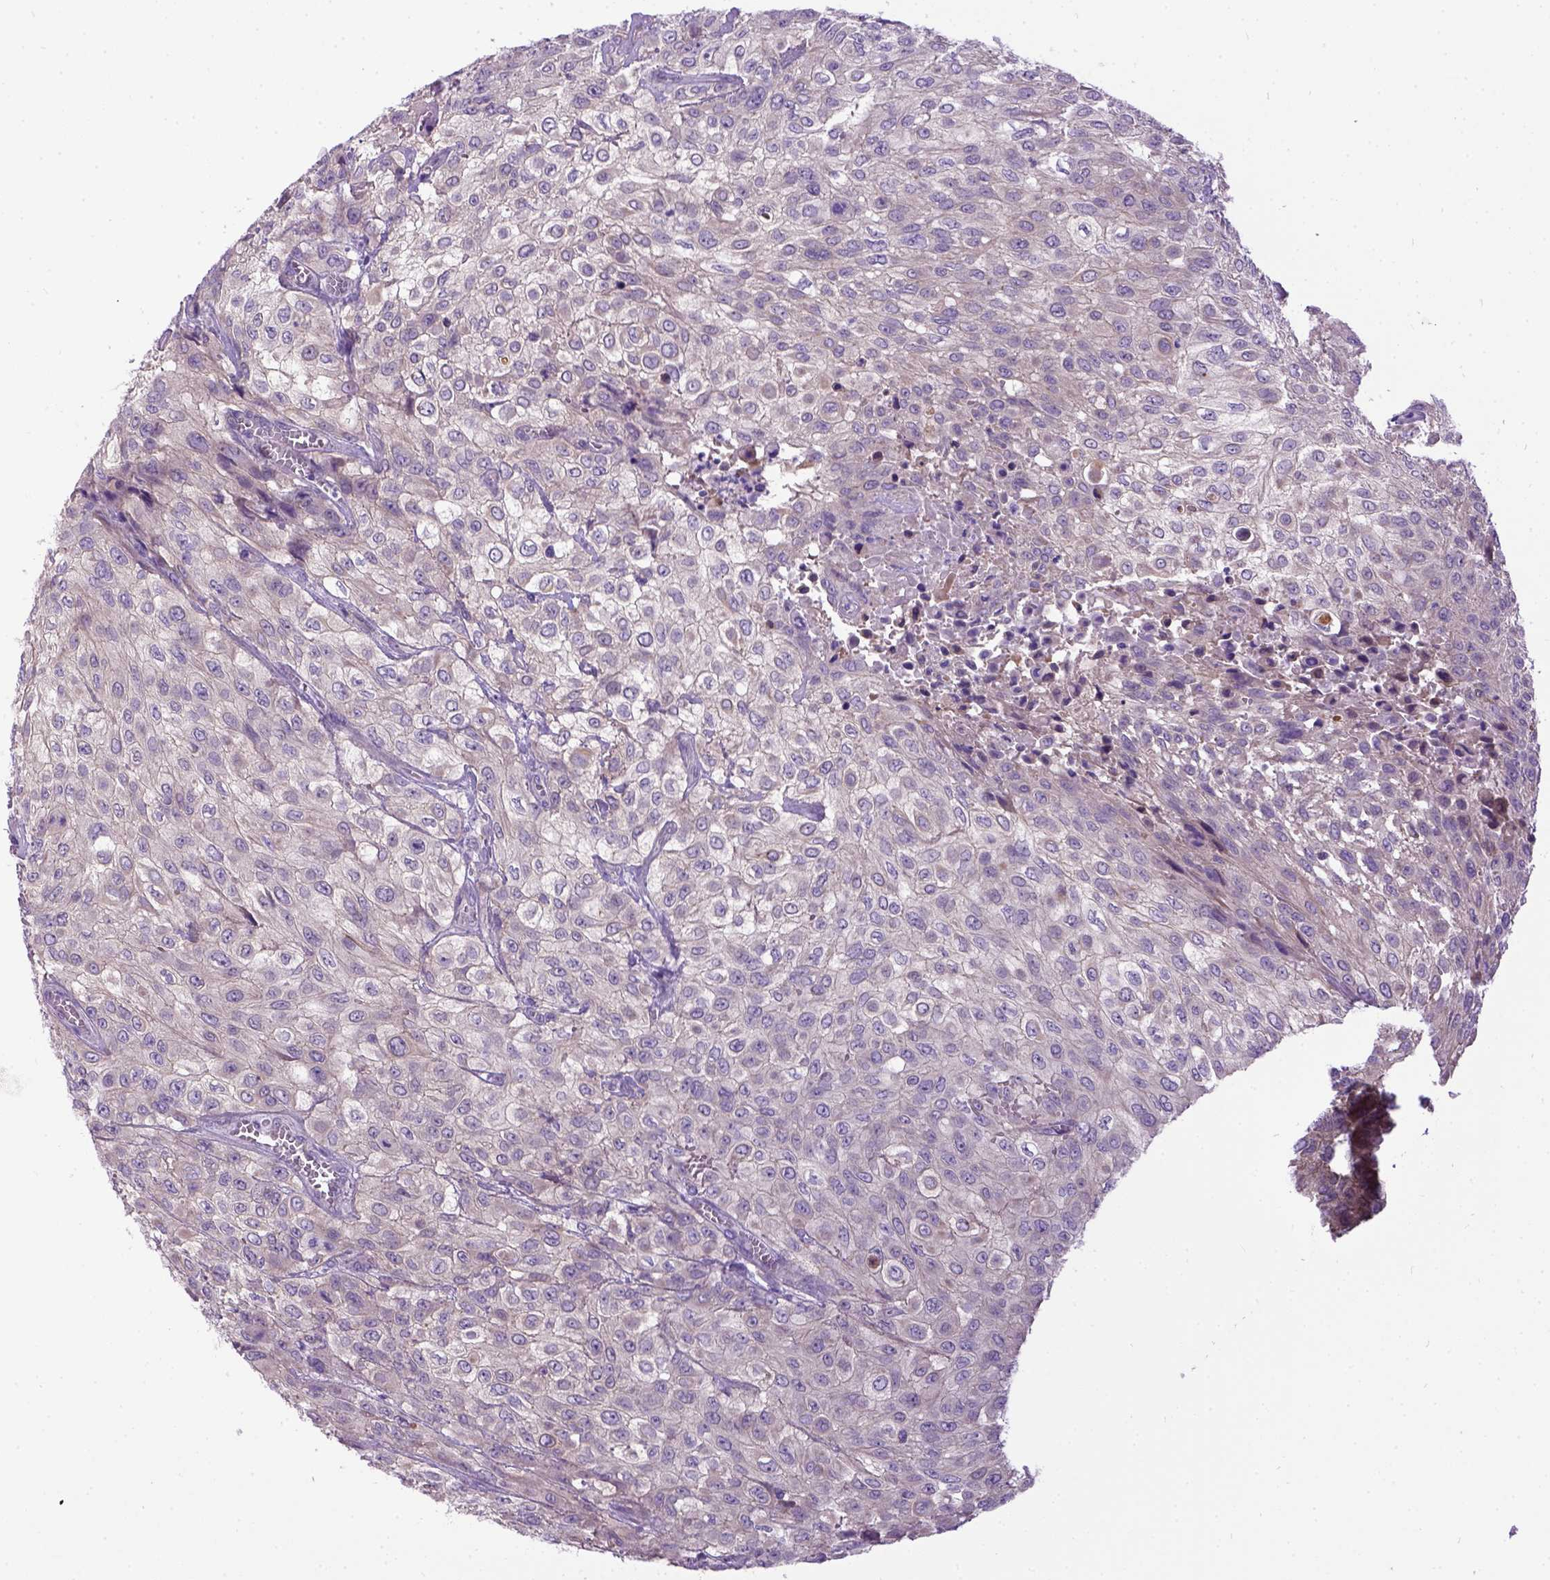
{"staining": {"intensity": "weak", "quantity": "25%-75%", "location": "cytoplasmic/membranous"}, "tissue": "urothelial cancer", "cell_type": "Tumor cells", "image_type": "cancer", "snomed": [{"axis": "morphology", "description": "Urothelial carcinoma, High grade"}, {"axis": "topography", "description": "Urinary bladder"}], "caption": "This image reveals urothelial cancer stained with immunohistochemistry to label a protein in brown. The cytoplasmic/membranous of tumor cells show weak positivity for the protein. Nuclei are counter-stained blue.", "gene": "NEK5", "patient": {"sex": "male", "age": 57}}